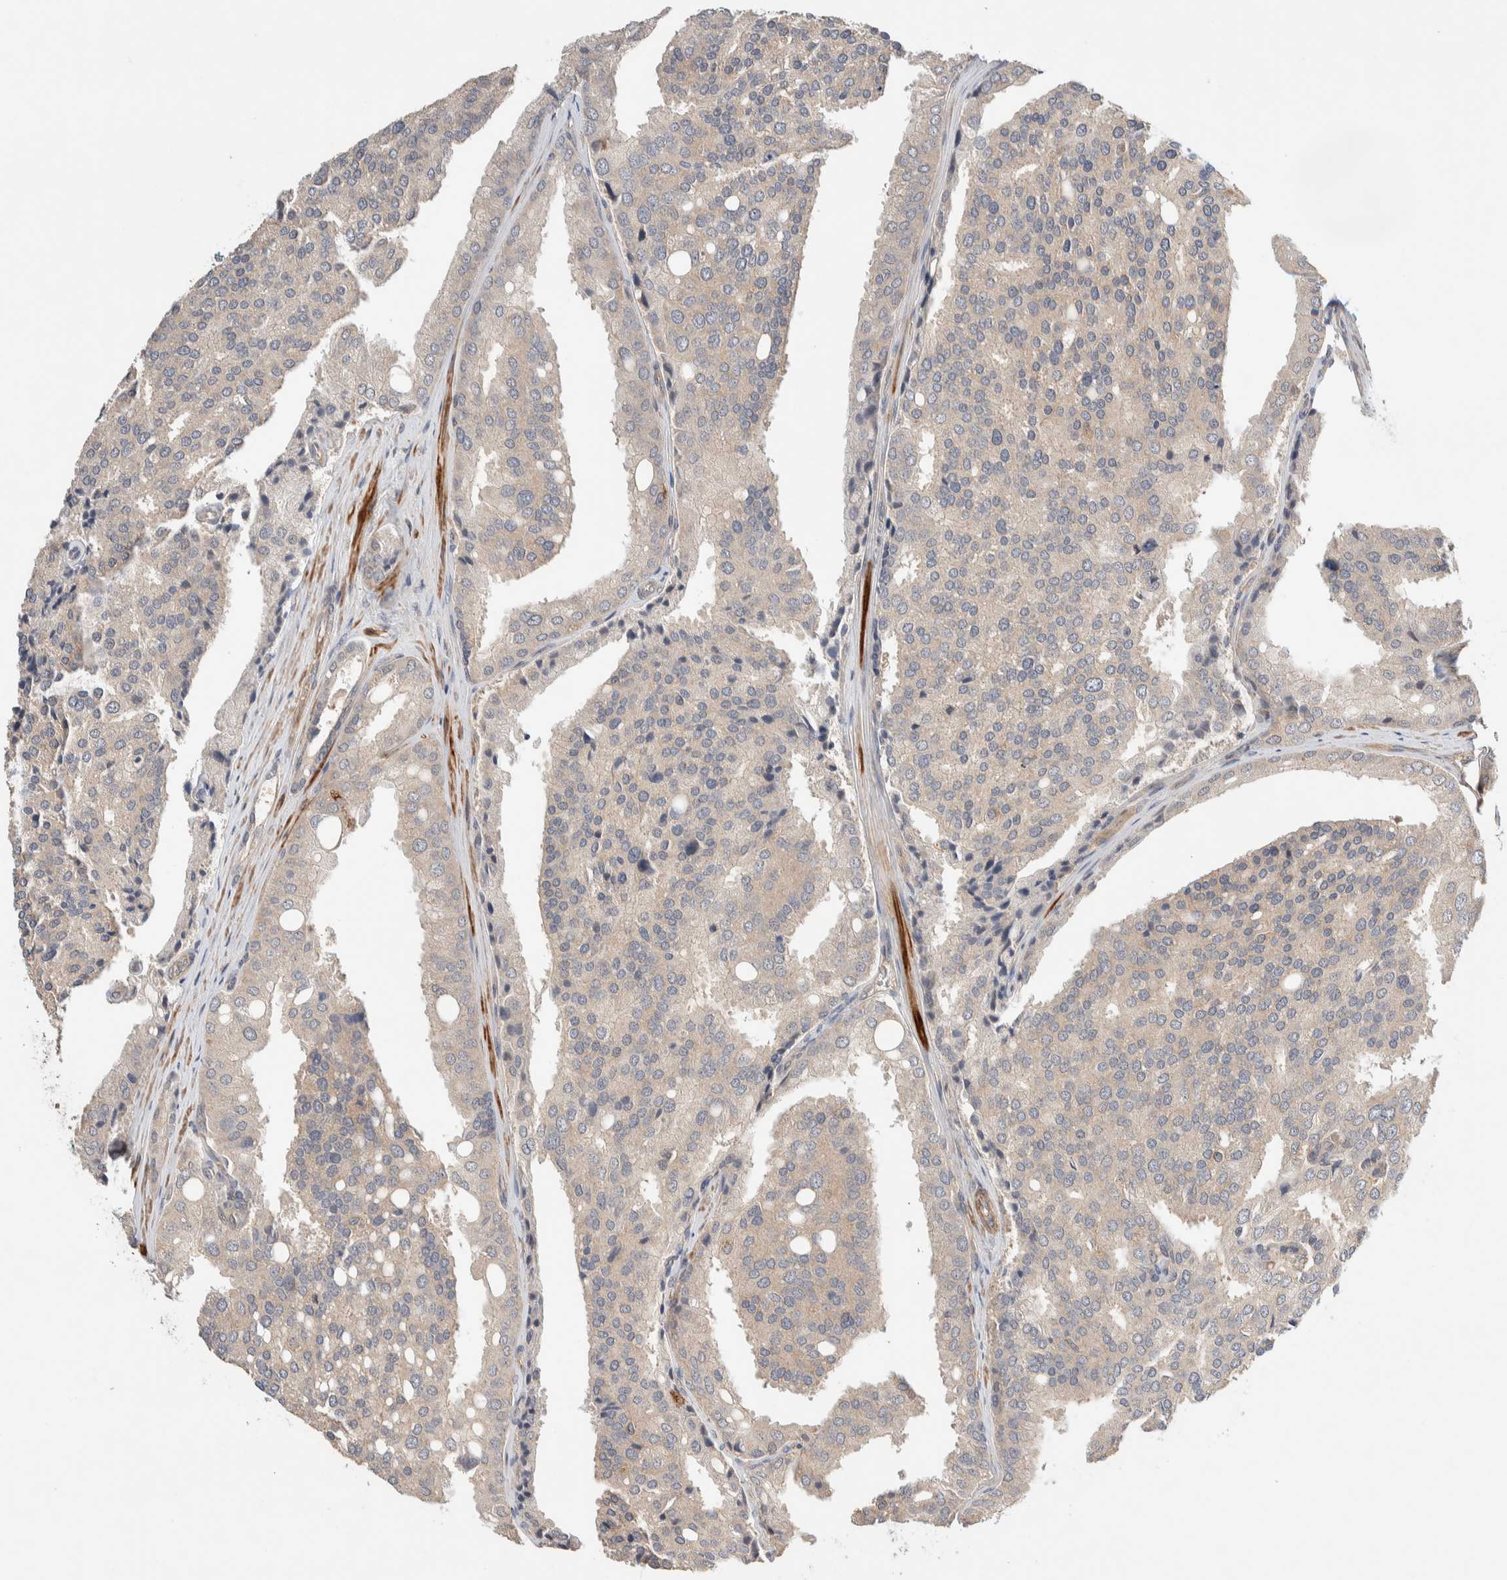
{"staining": {"intensity": "negative", "quantity": "none", "location": "none"}, "tissue": "prostate cancer", "cell_type": "Tumor cells", "image_type": "cancer", "snomed": [{"axis": "morphology", "description": "Adenocarcinoma, High grade"}, {"axis": "topography", "description": "Prostate"}], "caption": "A micrograph of prostate high-grade adenocarcinoma stained for a protein shows no brown staining in tumor cells. (DAB (3,3'-diaminobenzidine) immunohistochemistry with hematoxylin counter stain).", "gene": "WDR91", "patient": {"sex": "male", "age": 50}}